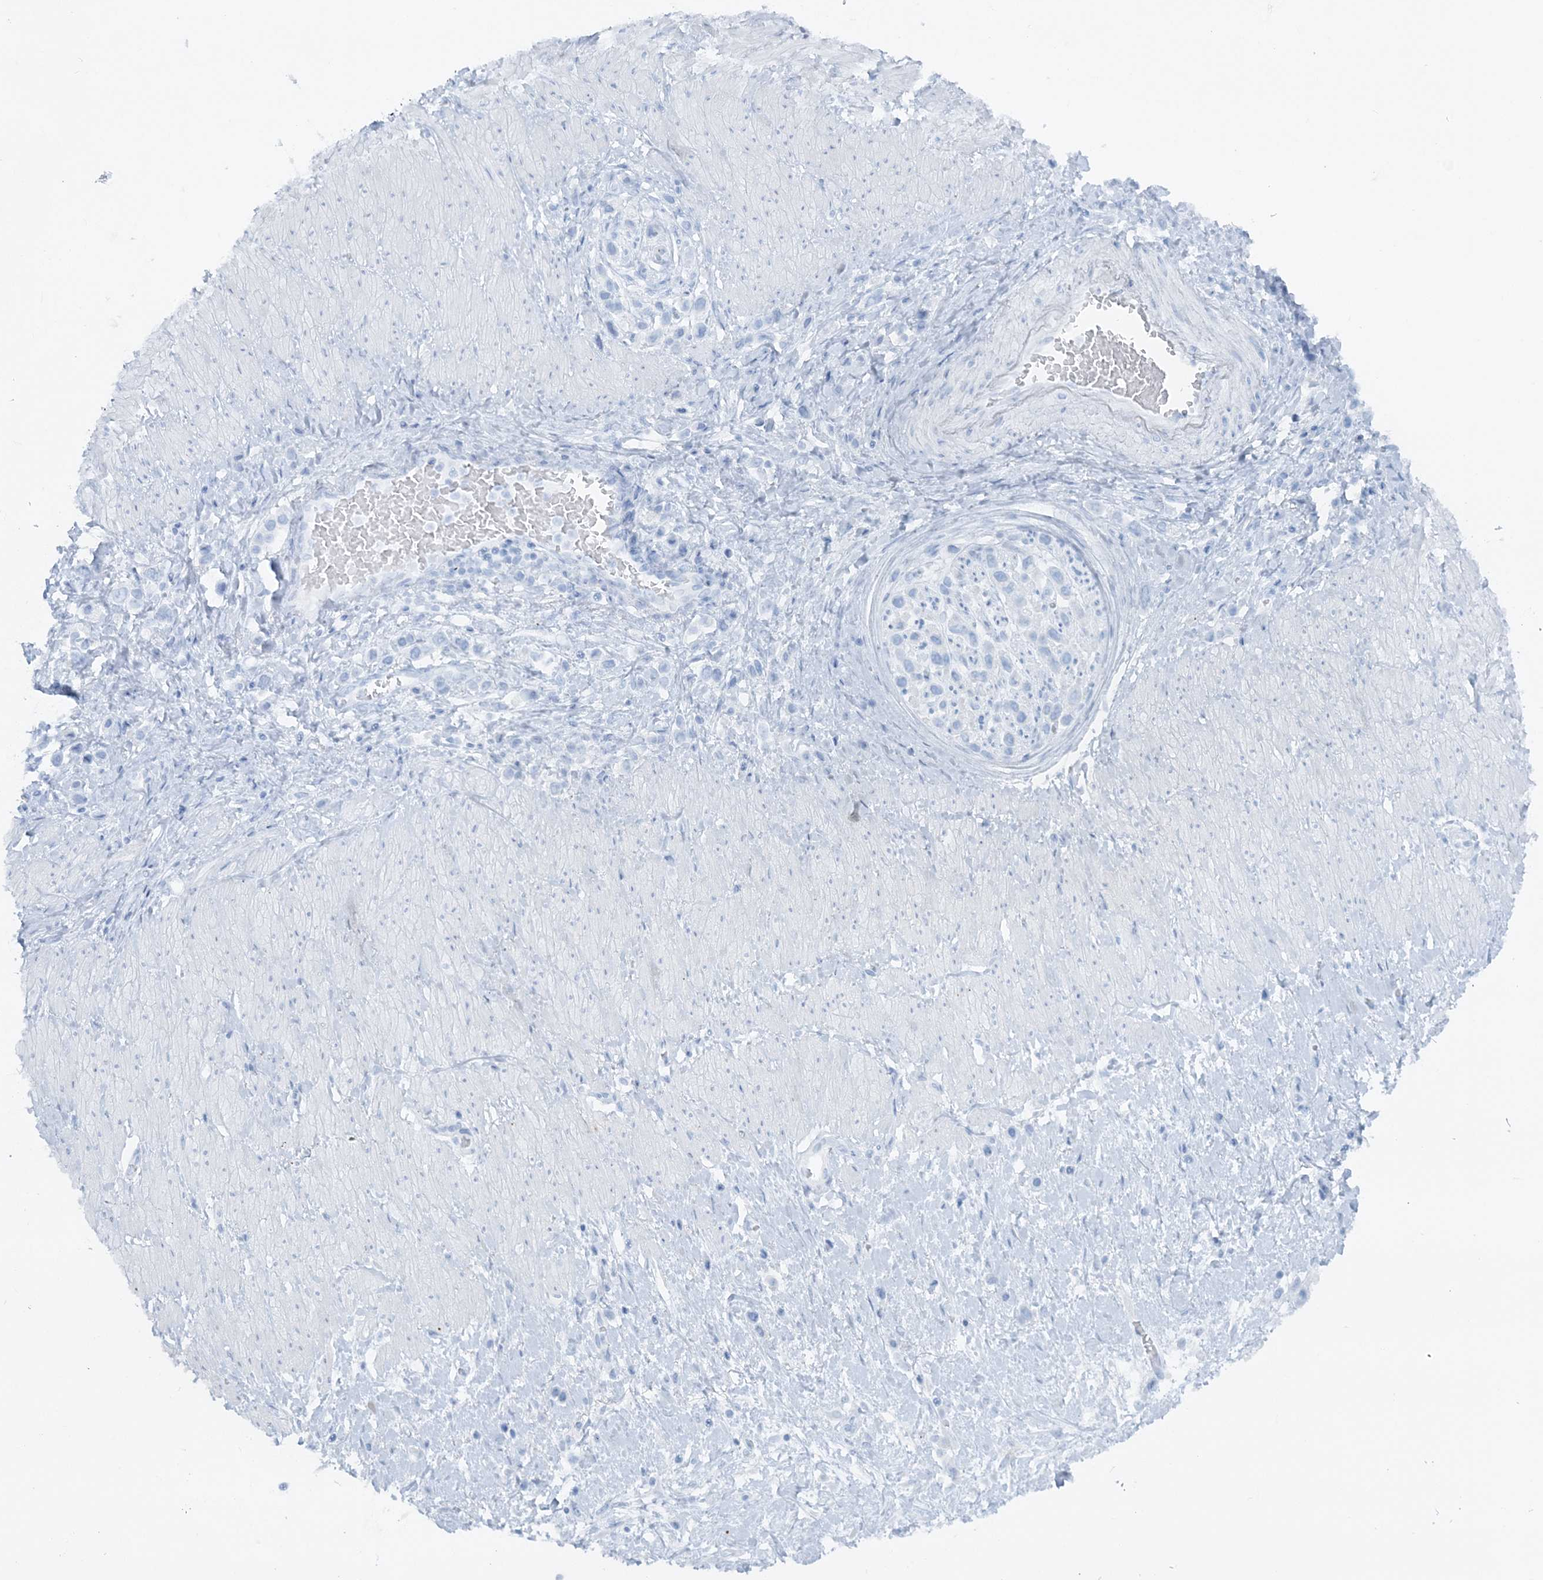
{"staining": {"intensity": "negative", "quantity": "none", "location": "none"}, "tissue": "stomach cancer", "cell_type": "Tumor cells", "image_type": "cancer", "snomed": [{"axis": "morphology", "description": "Normal tissue, NOS"}, {"axis": "morphology", "description": "Adenocarcinoma, NOS"}, {"axis": "topography", "description": "Stomach, upper"}, {"axis": "topography", "description": "Stomach"}], "caption": "Protein analysis of stomach cancer demonstrates no significant expression in tumor cells.", "gene": "ATP11A", "patient": {"sex": "female", "age": 65}}